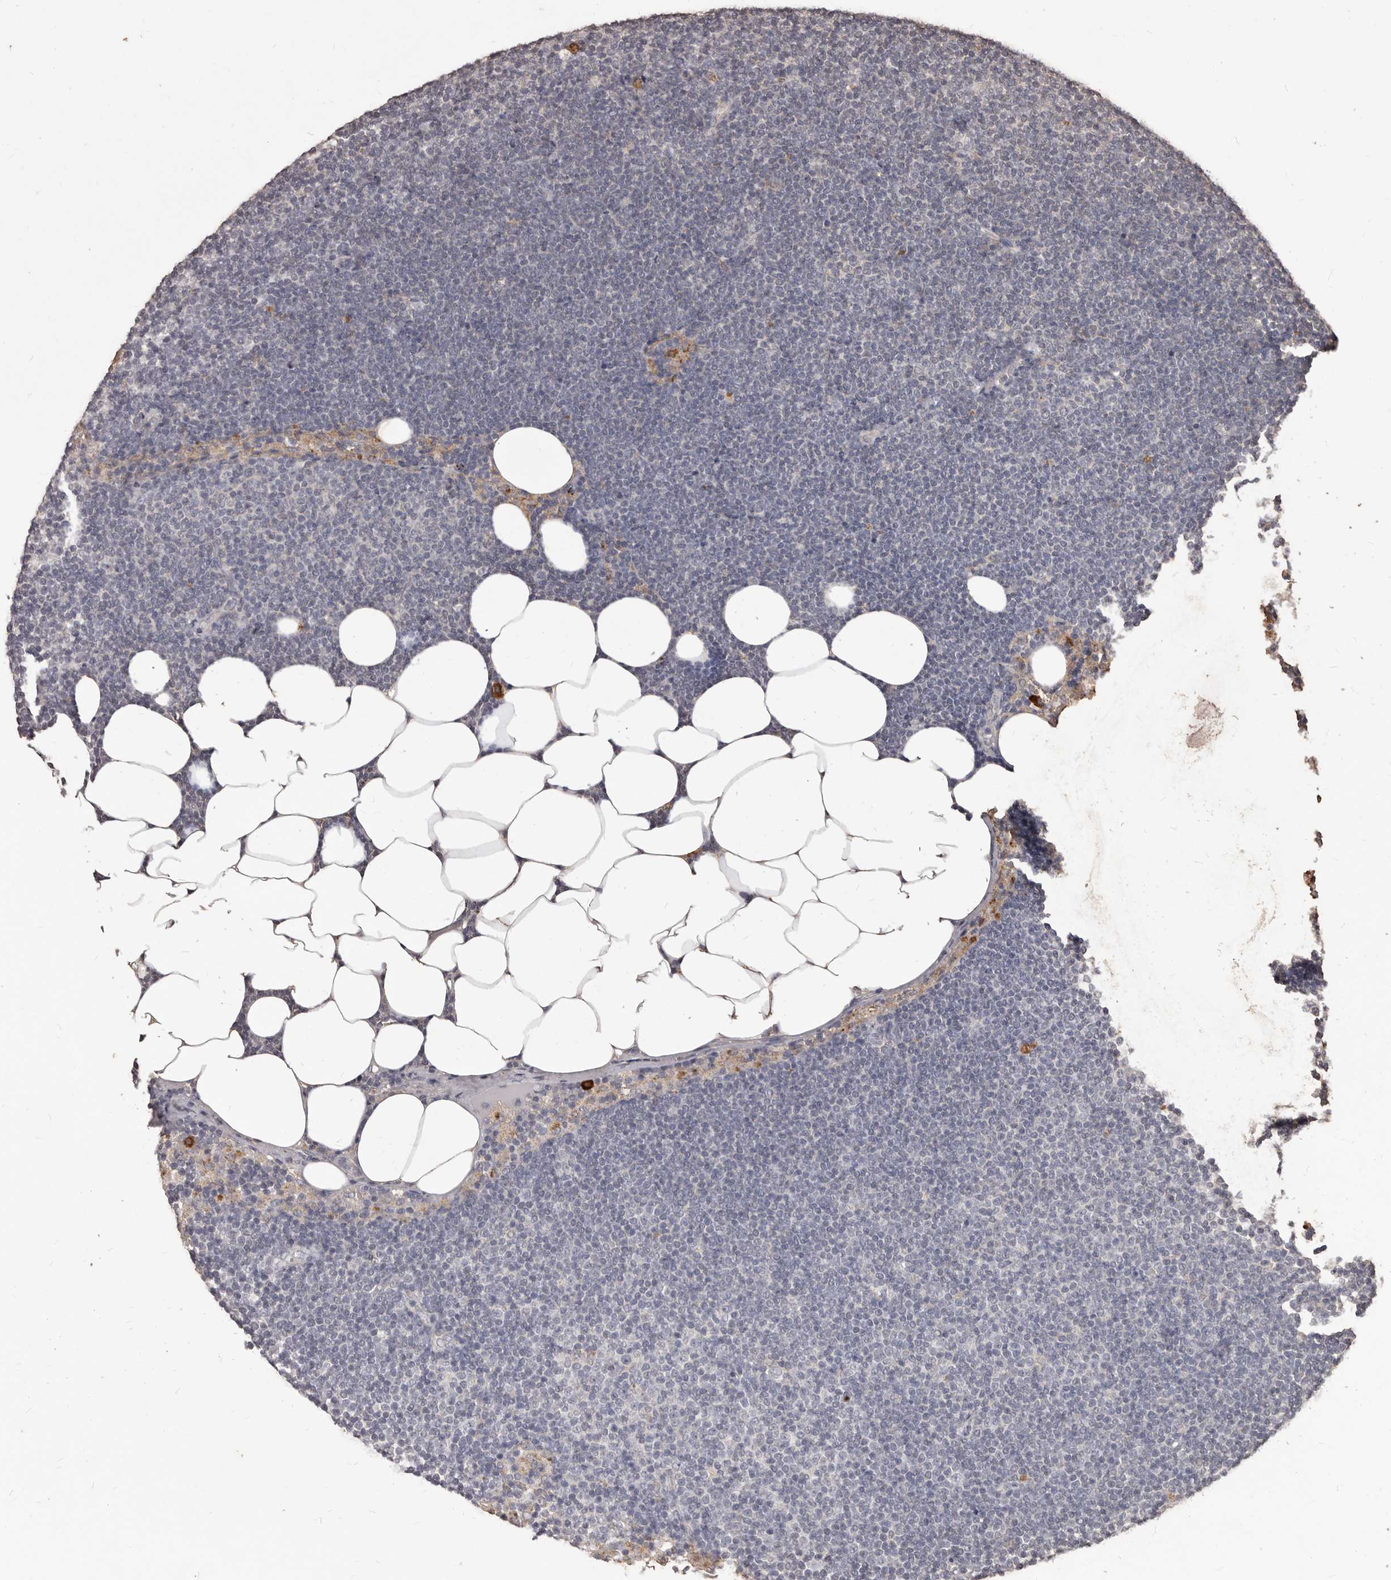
{"staining": {"intensity": "negative", "quantity": "none", "location": "none"}, "tissue": "lymphoma", "cell_type": "Tumor cells", "image_type": "cancer", "snomed": [{"axis": "morphology", "description": "Malignant lymphoma, non-Hodgkin's type, Low grade"}, {"axis": "topography", "description": "Lymph node"}], "caption": "Tumor cells show no significant protein positivity in lymphoma. (Brightfield microscopy of DAB IHC at high magnification).", "gene": "PRSS27", "patient": {"sex": "female", "age": 53}}